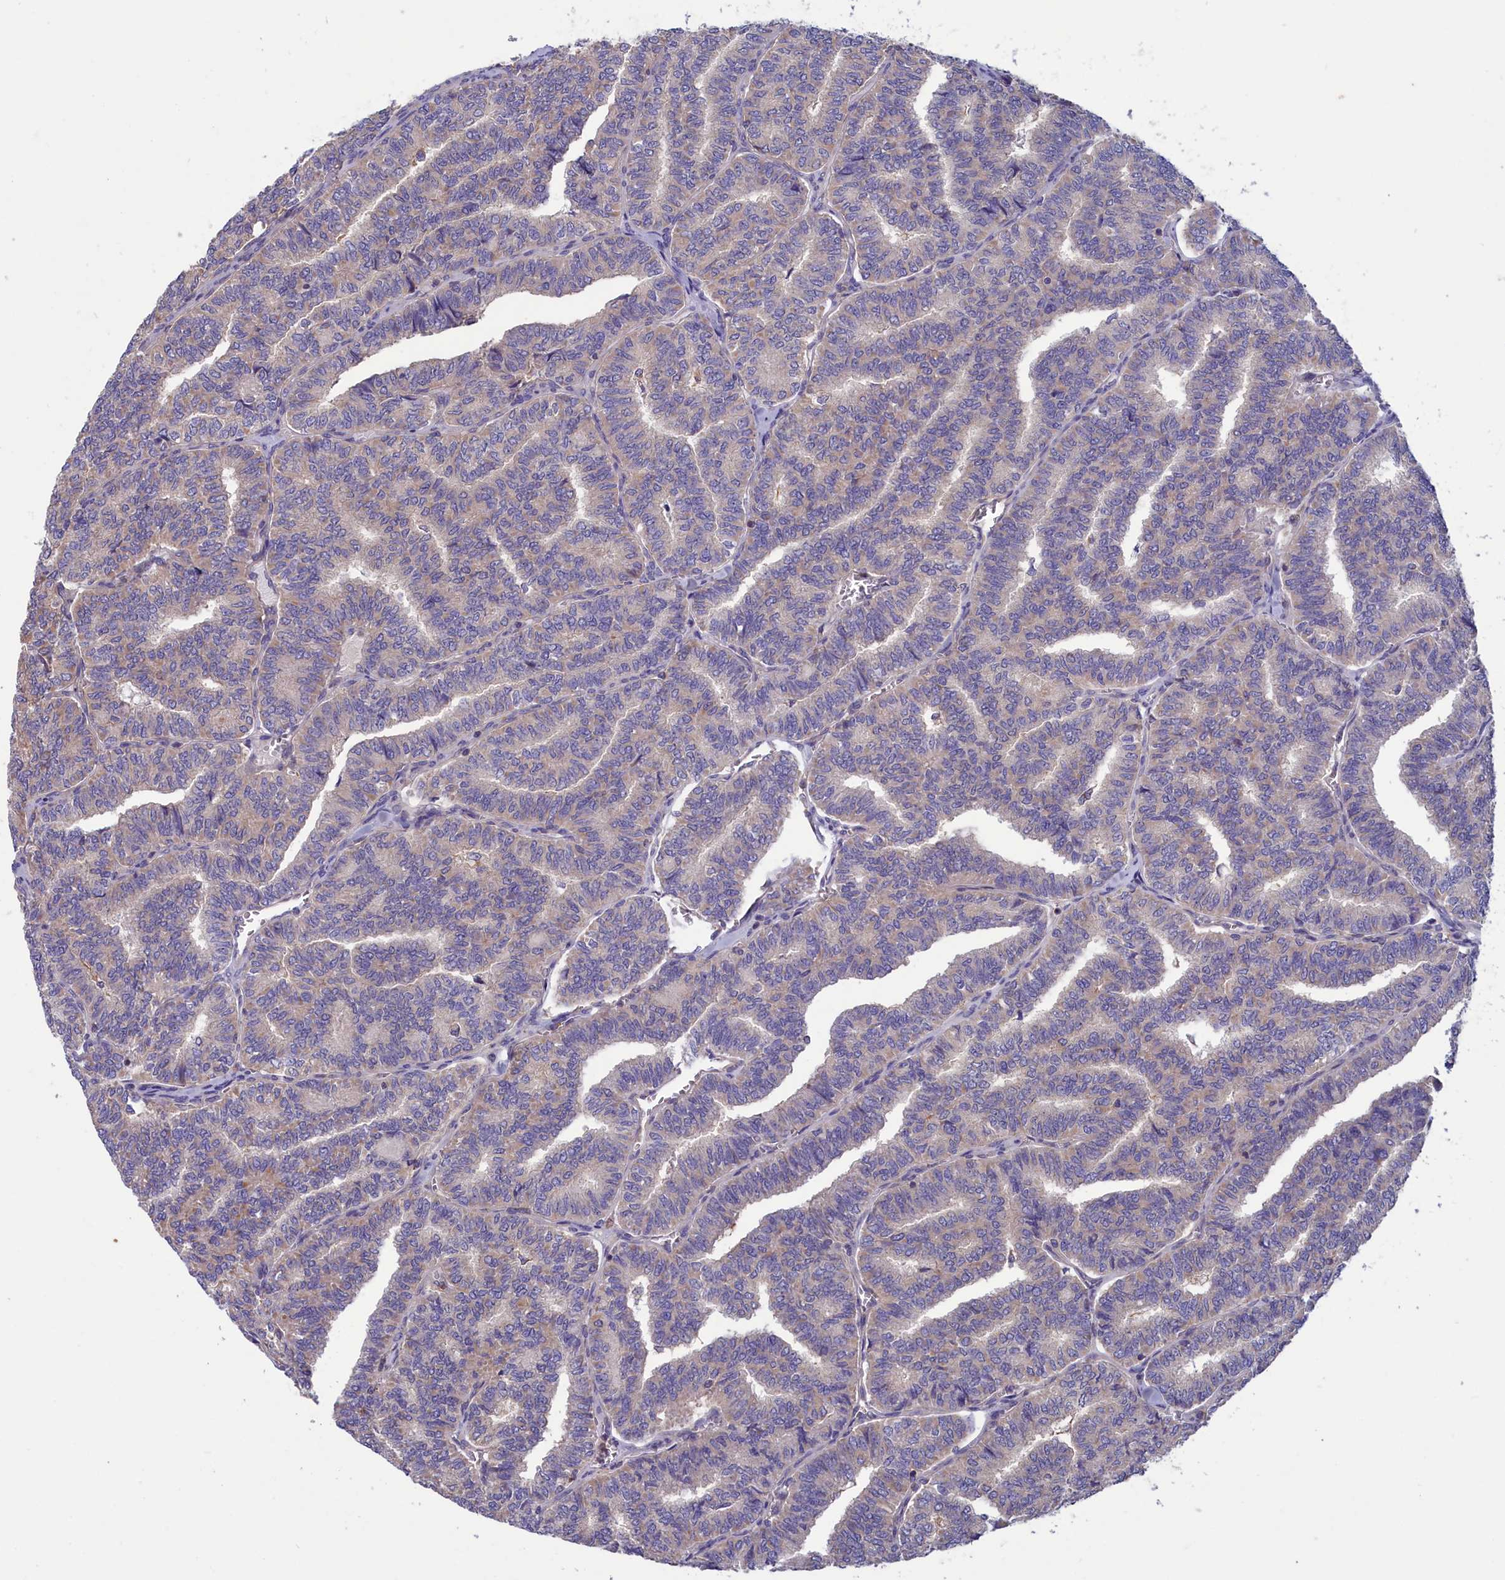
{"staining": {"intensity": "weak", "quantity": "25%-75%", "location": "cytoplasmic/membranous"}, "tissue": "thyroid cancer", "cell_type": "Tumor cells", "image_type": "cancer", "snomed": [{"axis": "morphology", "description": "Papillary adenocarcinoma, NOS"}, {"axis": "topography", "description": "Thyroid gland"}], "caption": "Immunohistochemical staining of papillary adenocarcinoma (thyroid) exhibits low levels of weak cytoplasmic/membranous protein staining in about 25%-75% of tumor cells.", "gene": "AMDHD2", "patient": {"sex": "female", "age": 35}}